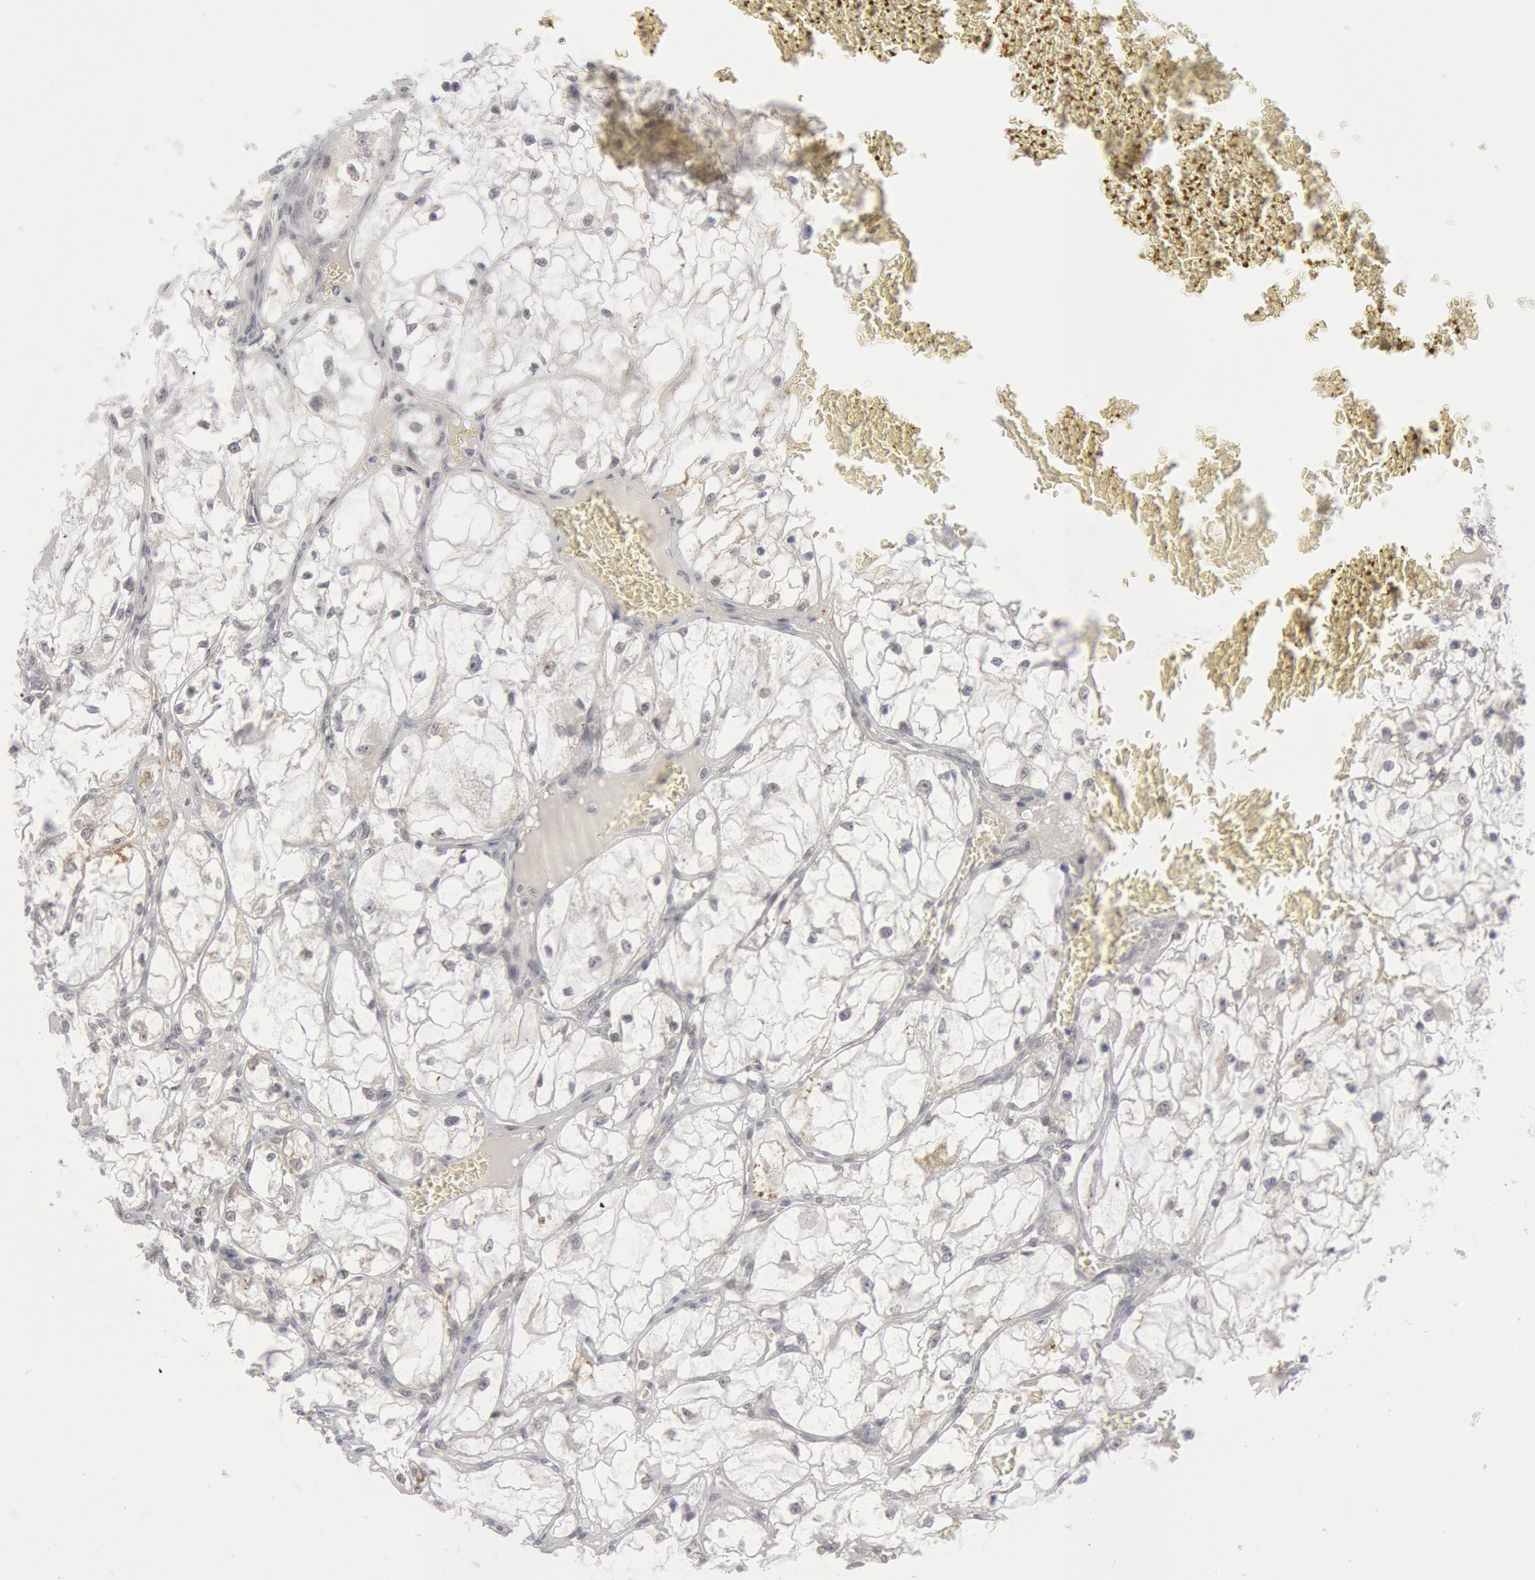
{"staining": {"intensity": "negative", "quantity": "none", "location": "none"}, "tissue": "renal cancer", "cell_type": "Tumor cells", "image_type": "cancer", "snomed": [{"axis": "morphology", "description": "Adenocarcinoma, NOS"}, {"axis": "topography", "description": "Kidney"}], "caption": "Tumor cells show no significant expression in renal adenocarcinoma.", "gene": "CASP9", "patient": {"sex": "male", "age": 61}}